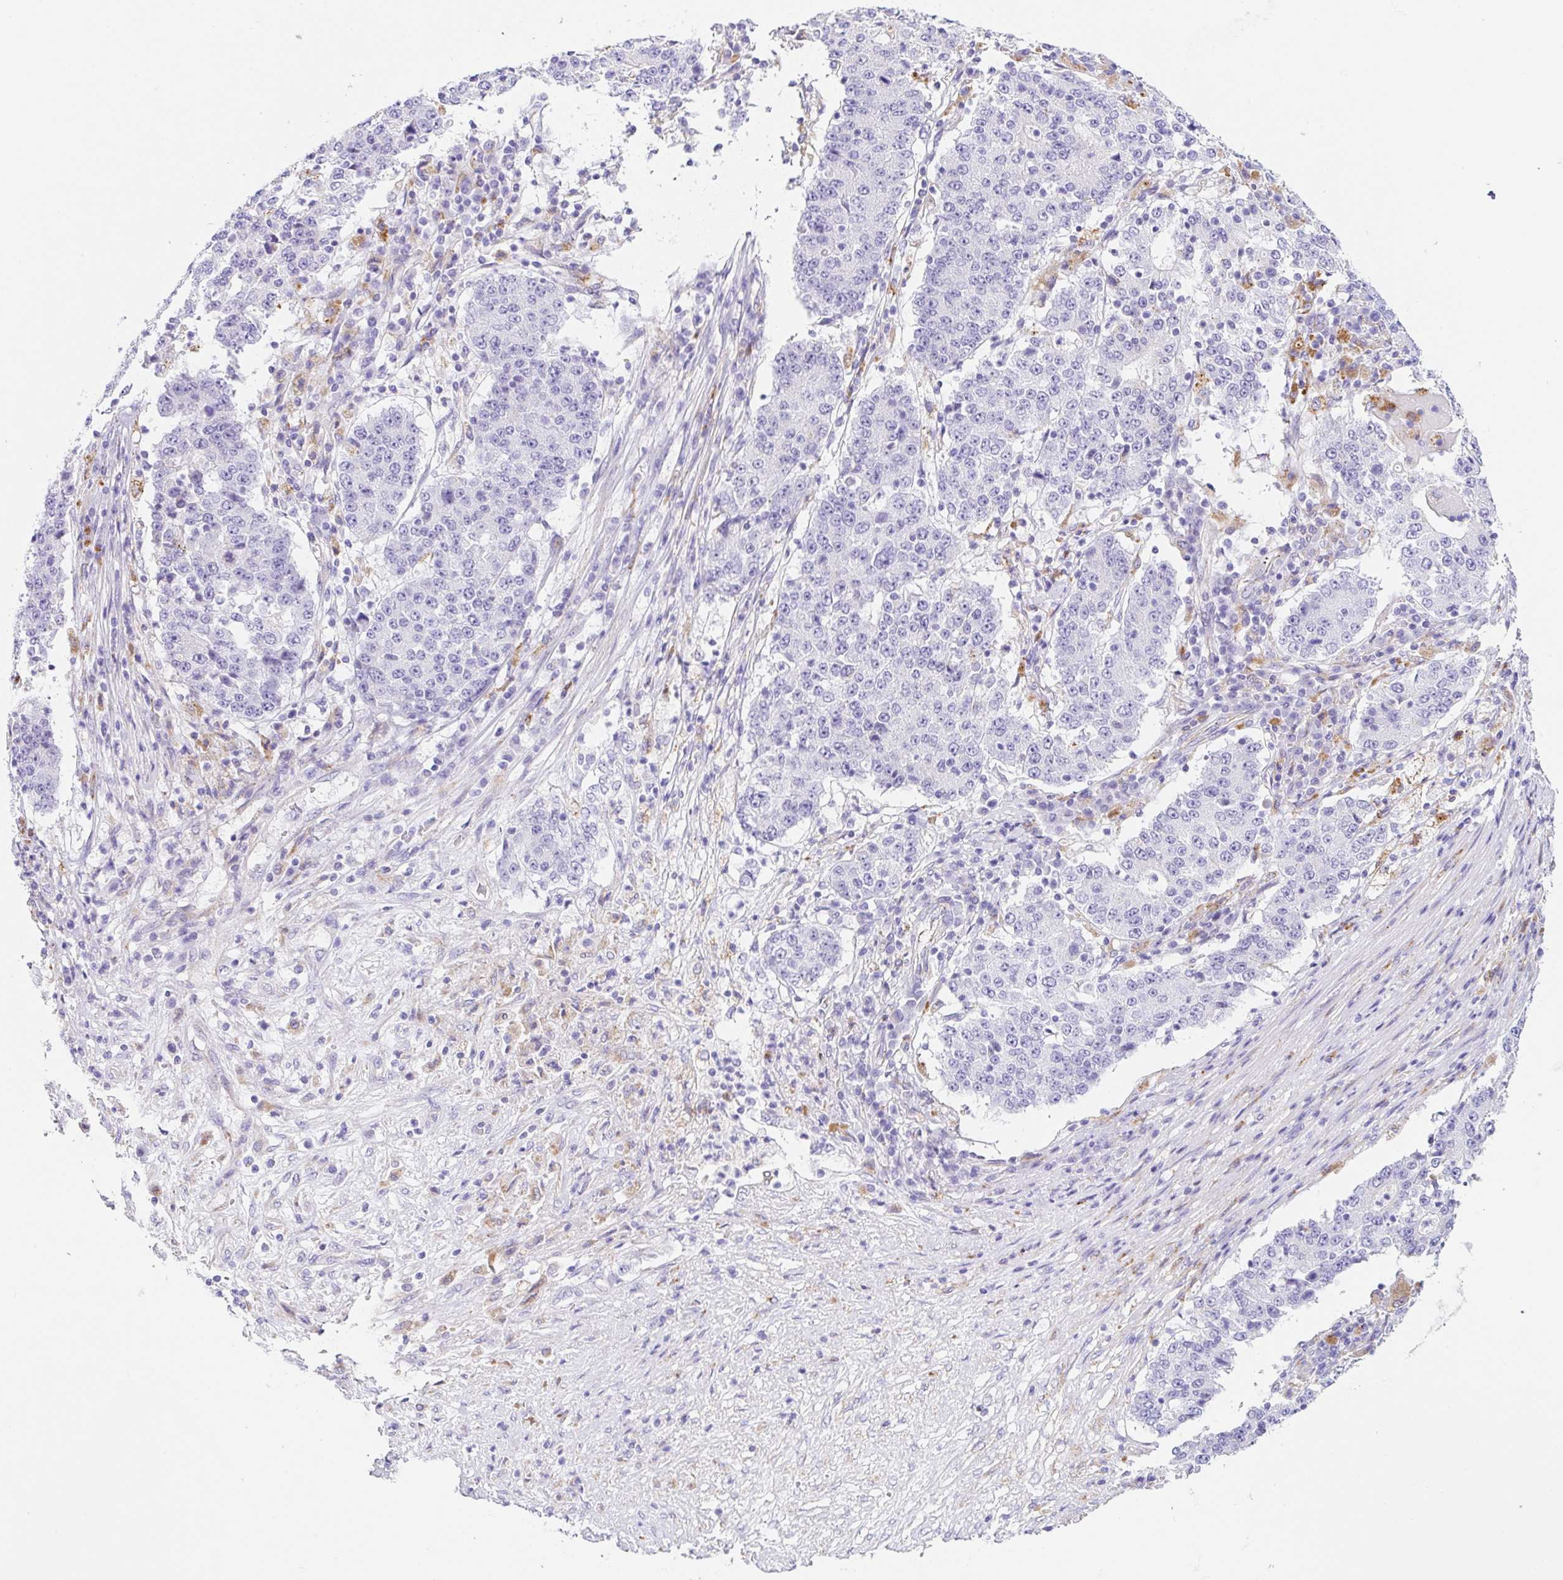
{"staining": {"intensity": "negative", "quantity": "none", "location": "none"}, "tissue": "stomach cancer", "cell_type": "Tumor cells", "image_type": "cancer", "snomed": [{"axis": "morphology", "description": "Adenocarcinoma, NOS"}, {"axis": "topography", "description": "Stomach"}], "caption": "Human stomach cancer stained for a protein using IHC displays no positivity in tumor cells.", "gene": "DKK4", "patient": {"sex": "male", "age": 59}}